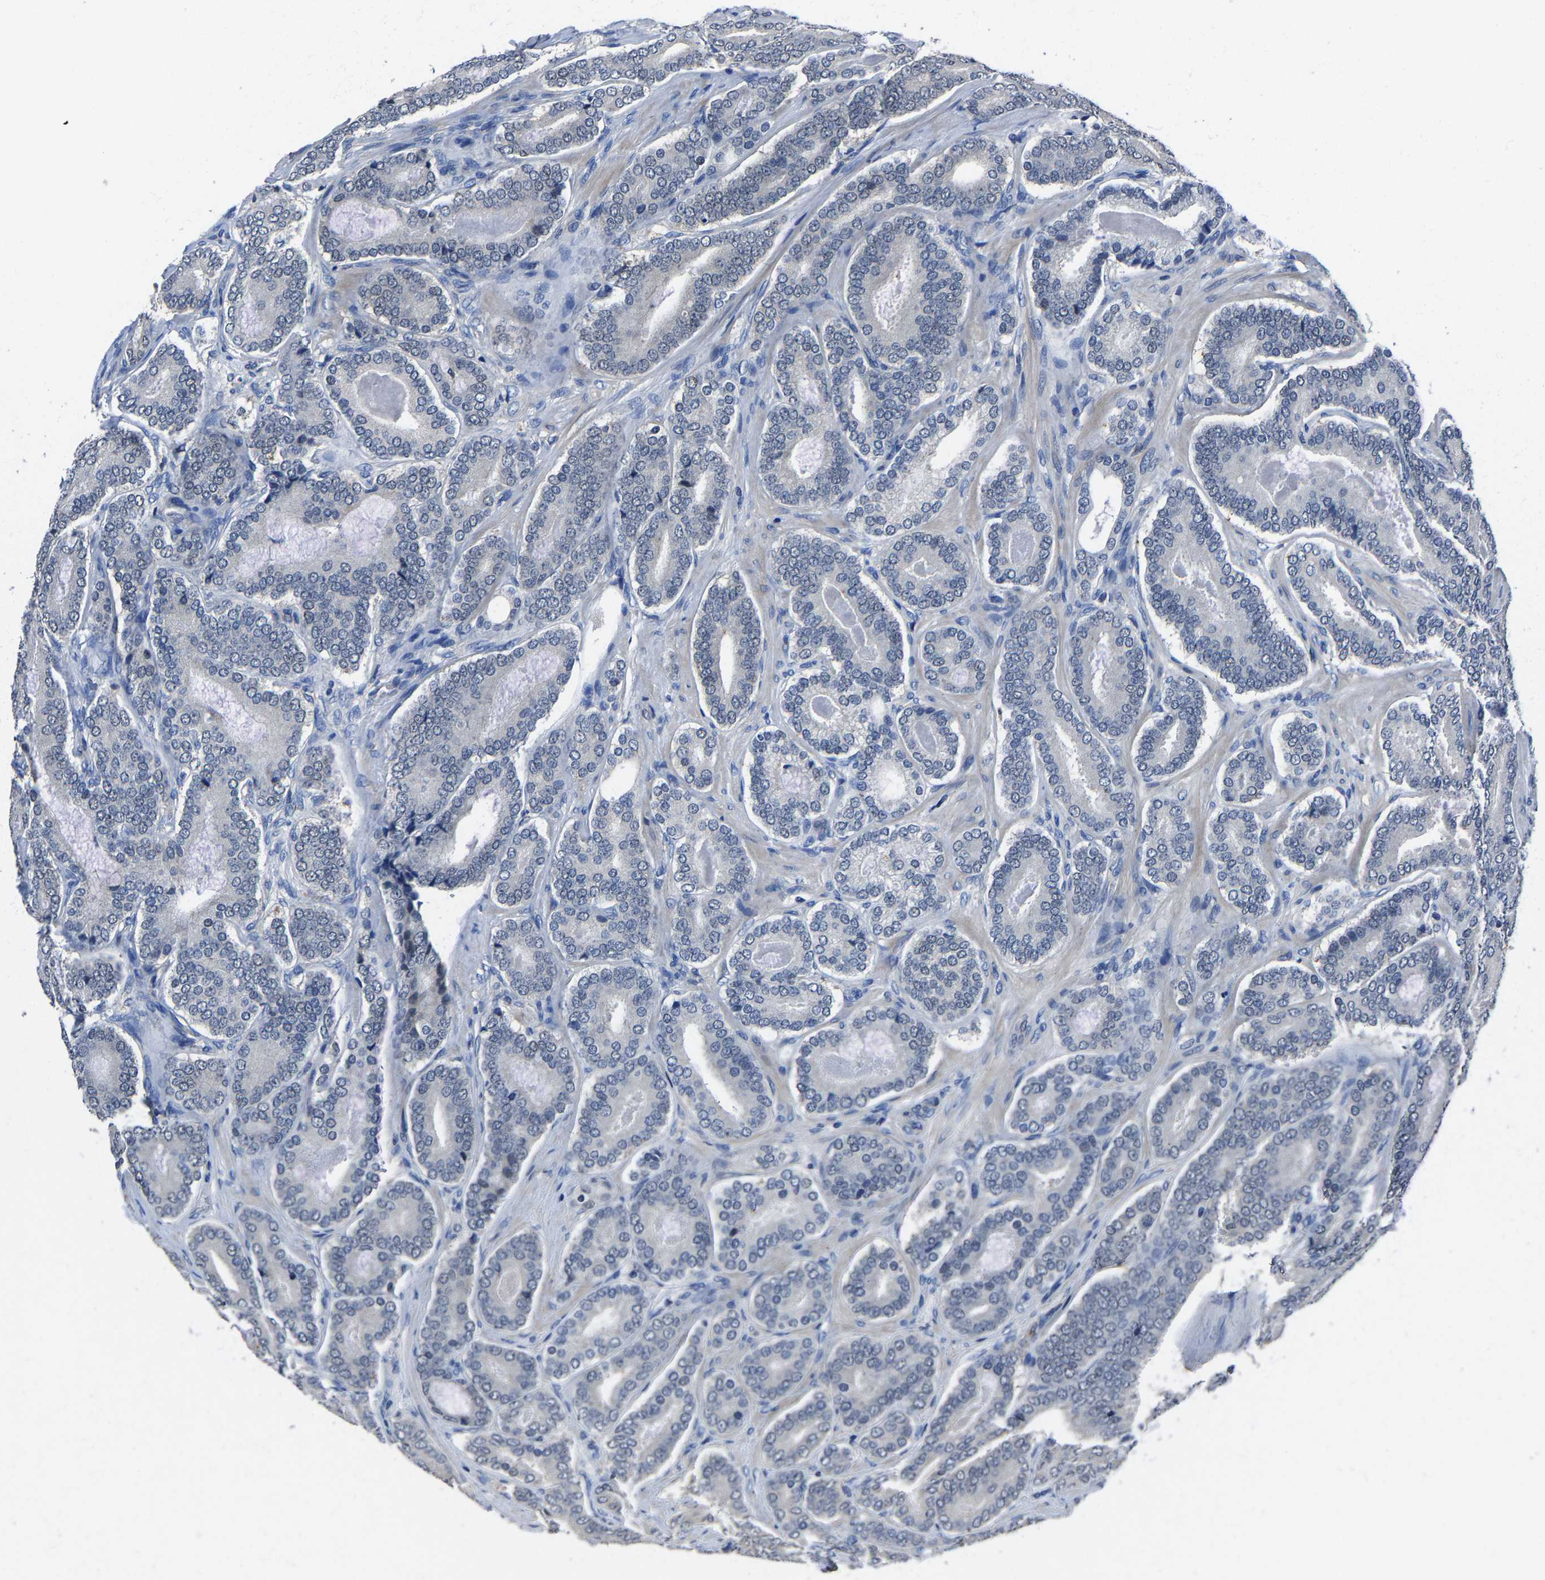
{"staining": {"intensity": "negative", "quantity": "none", "location": "none"}, "tissue": "prostate cancer", "cell_type": "Tumor cells", "image_type": "cancer", "snomed": [{"axis": "morphology", "description": "Adenocarcinoma, High grade"}, {"axis": "topography", "description": "Prostate"}], "caption": "Immunohistochemistry photomicrograph of neoplastic tissue: prostate cancer stained with DAB (3,3'-diaminobenzidine) reveals no significant protein expression in tumor cells. Brightfield microscopy of immunohistochemistry (IHC) stained with DAB (brown) and hematoxylin (blue), captured at high magnification.", "gene": "STRBP", "patient": {"sex": "male", "age": 60}}